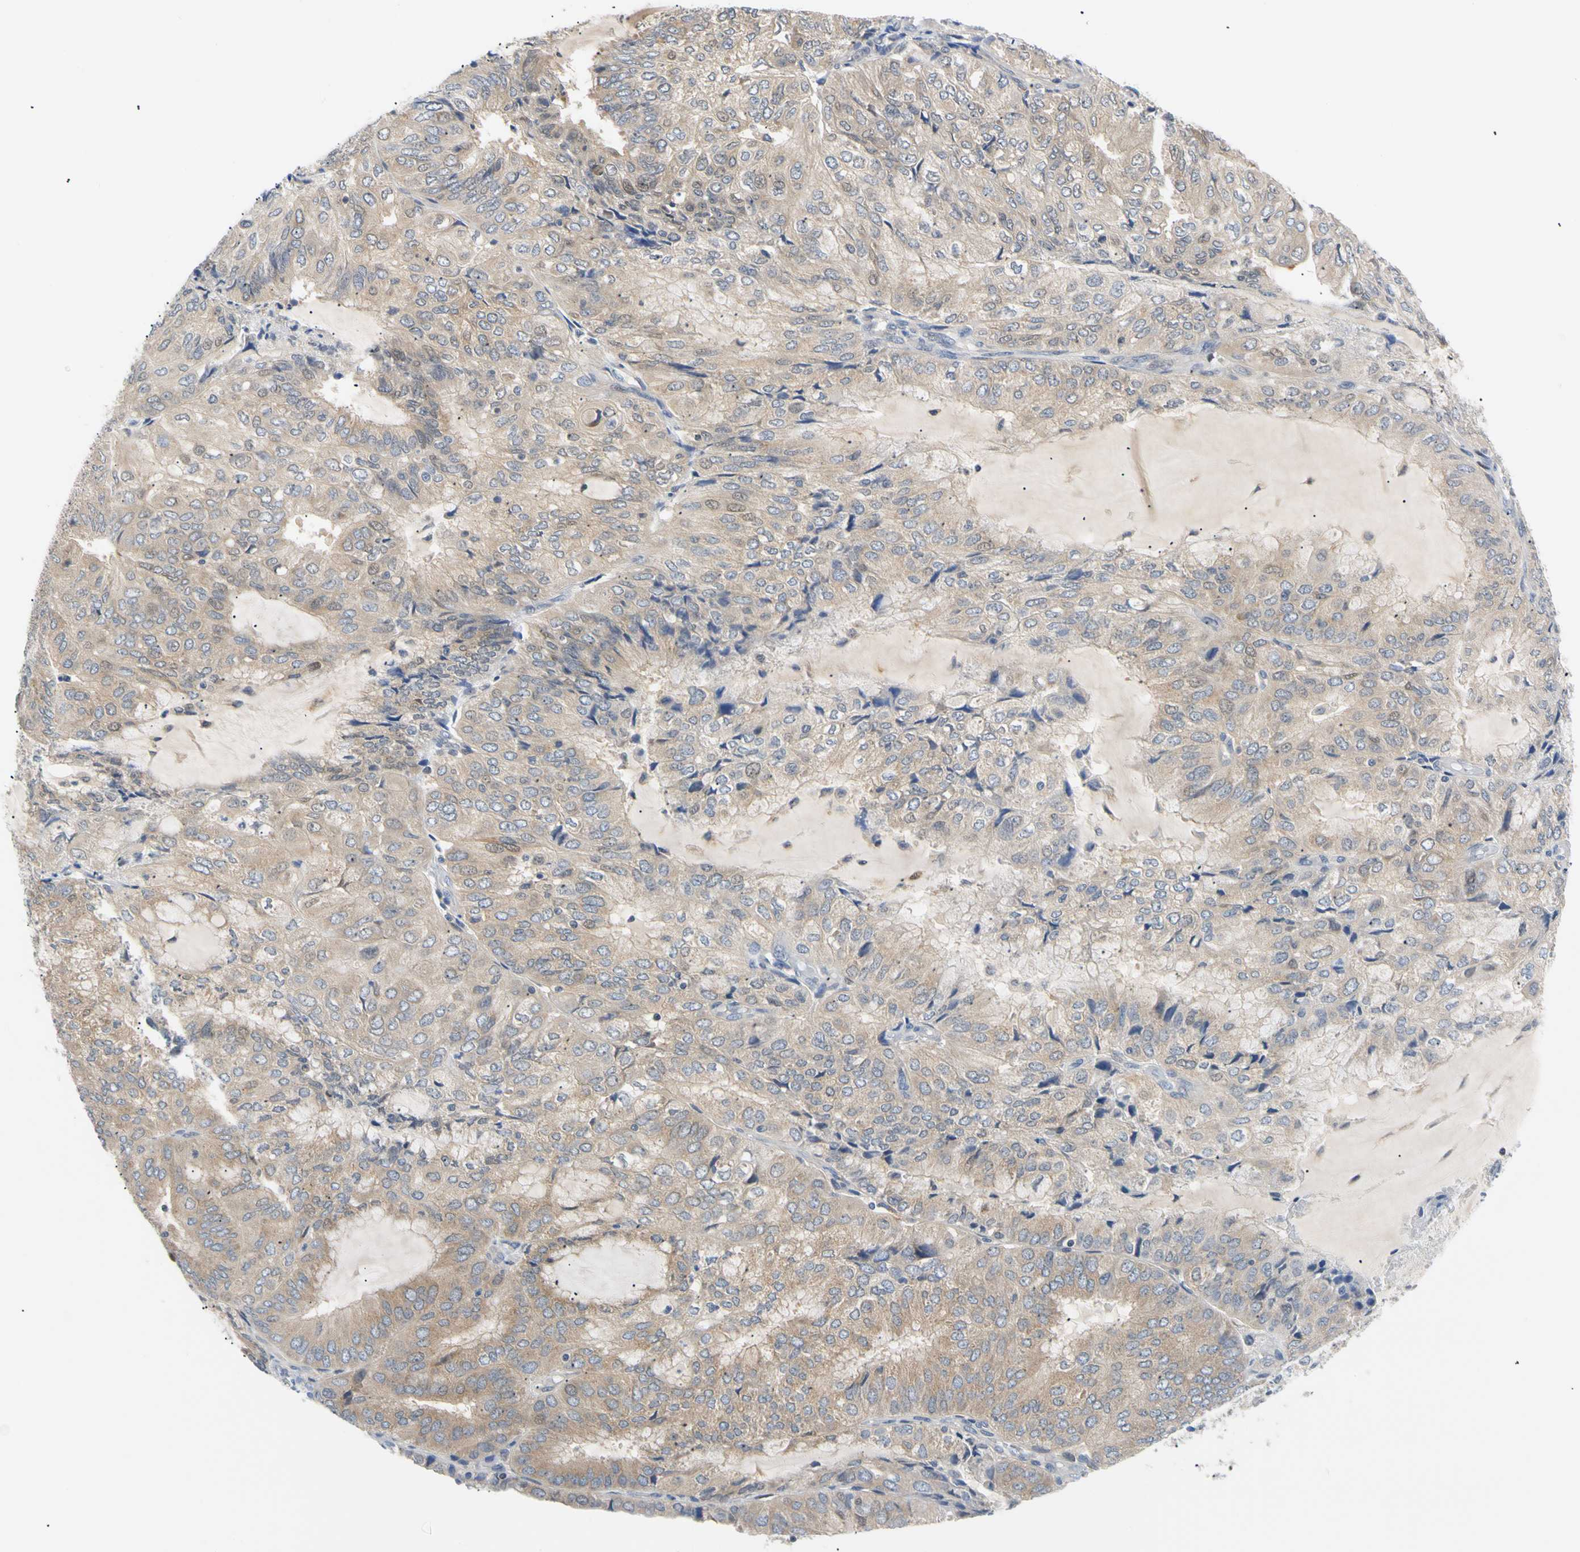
{"staining": {"intensity": "moderate", "quantity": "25%-75%", "location": "cytoplasmic/membranous"}, "tissue": "endometrial cancer", "cell_type": "Tumor cells", "image_type": "cancer", "snomed": [{"axis": "morphology", "description": "Adenocarcinoma, NOS"}, {"axis": "topography", "description": "Endometrium"}], "caption": "Immunohistochemistry (IHC) image of endometrial cancer (adenocarcinoma) stained for a protein (brown), which reveals medium levels of moderate cytoplasmic/membranous positivity in about 25%-75% of tumor cells.", "gene": "SEC23B", "patient": {"sex": "female", "age": 81}}